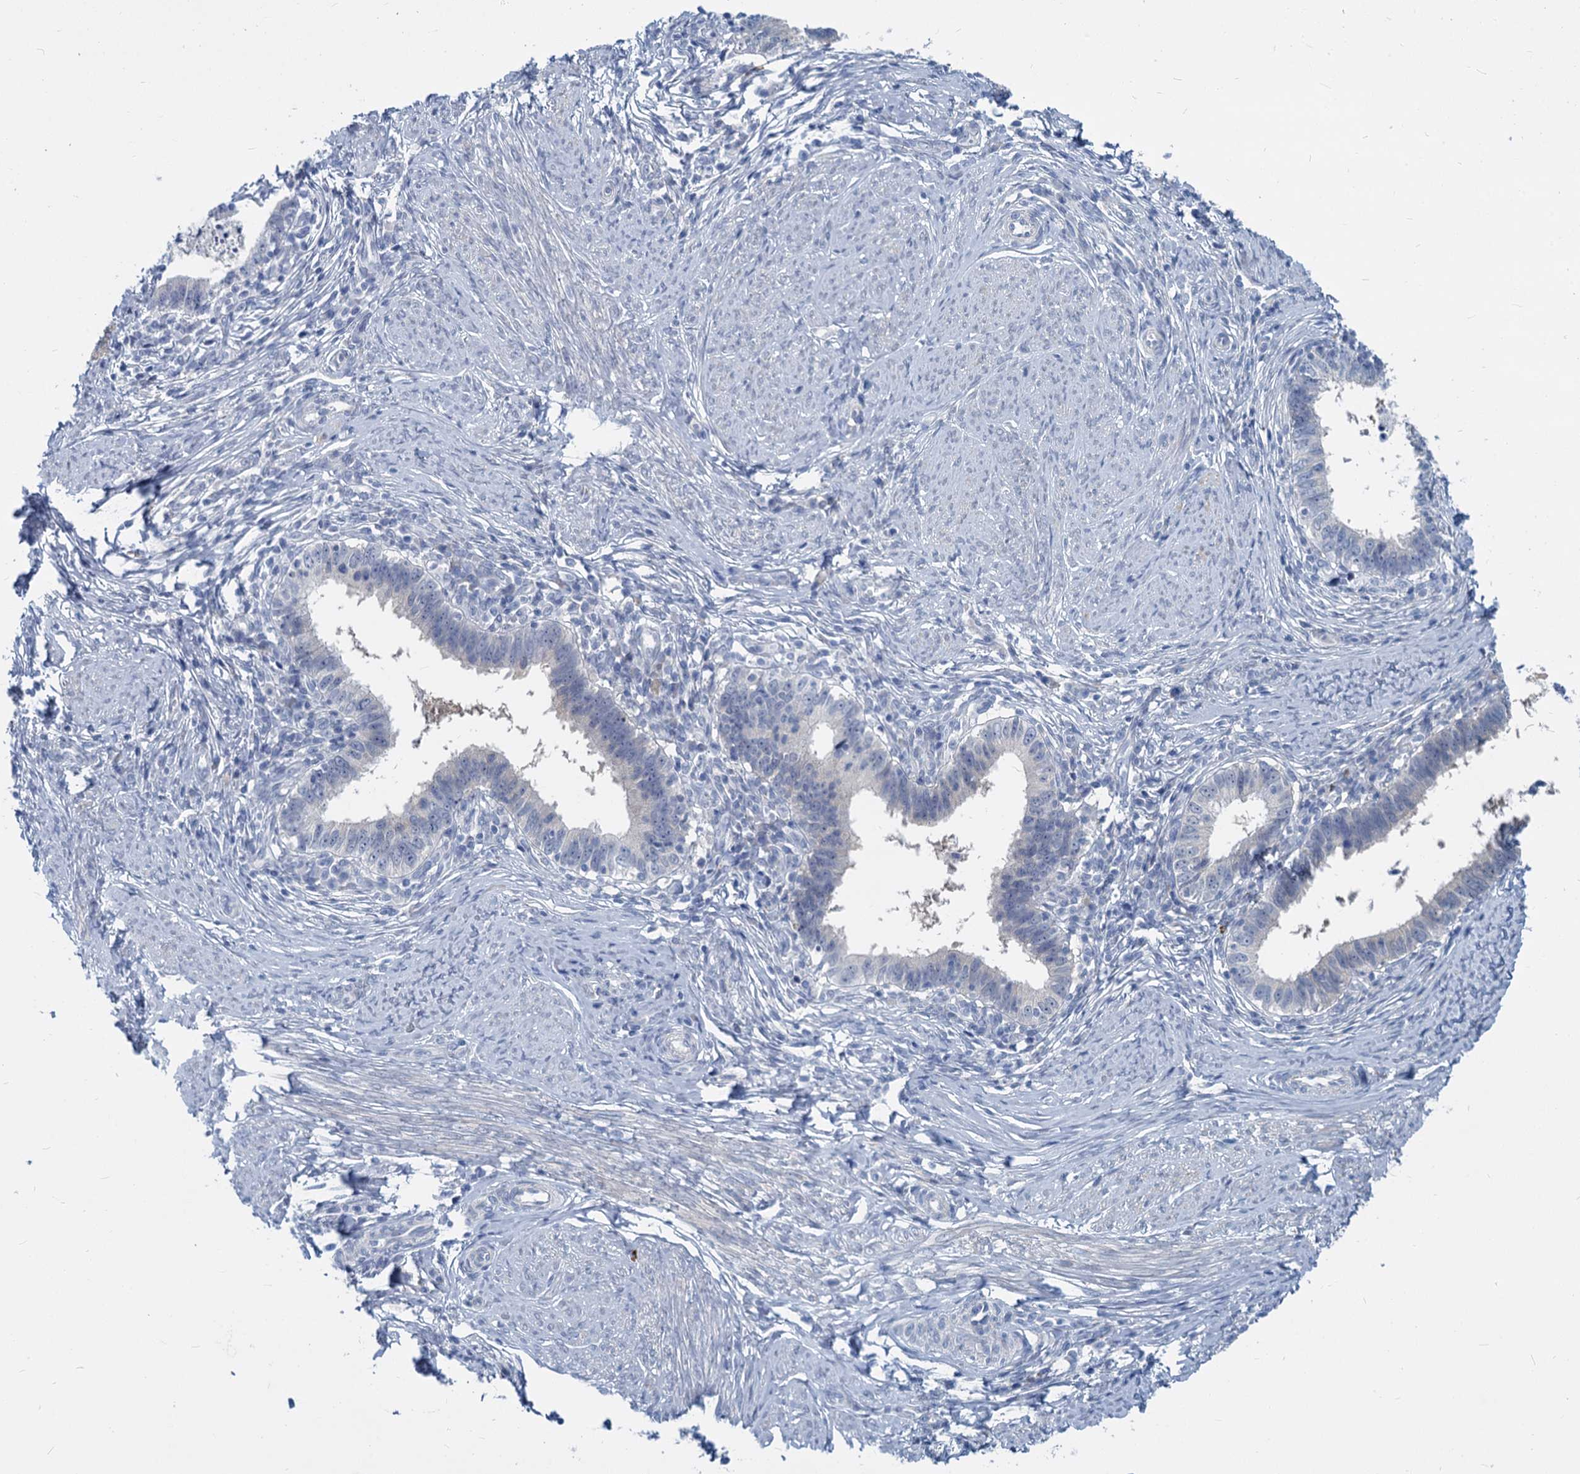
{"staining": {"intensity": "negative", "quantity": "none", "location": "none"}, "tissue": "cervical cancer", "cell_type": "Tumor cells", "image_type": "cancer", "snomed": [{"axis": "morphology", "description": "Adenocarcinoma, NOS"}, {"axis": "topography", "description": "Cervix"}], "caption": "Tumor cells show no significant protein positivity in adenocarcinoma (cervical).", "gene": "GSTM3", "patient": {"sex": "female", "age": 36}}